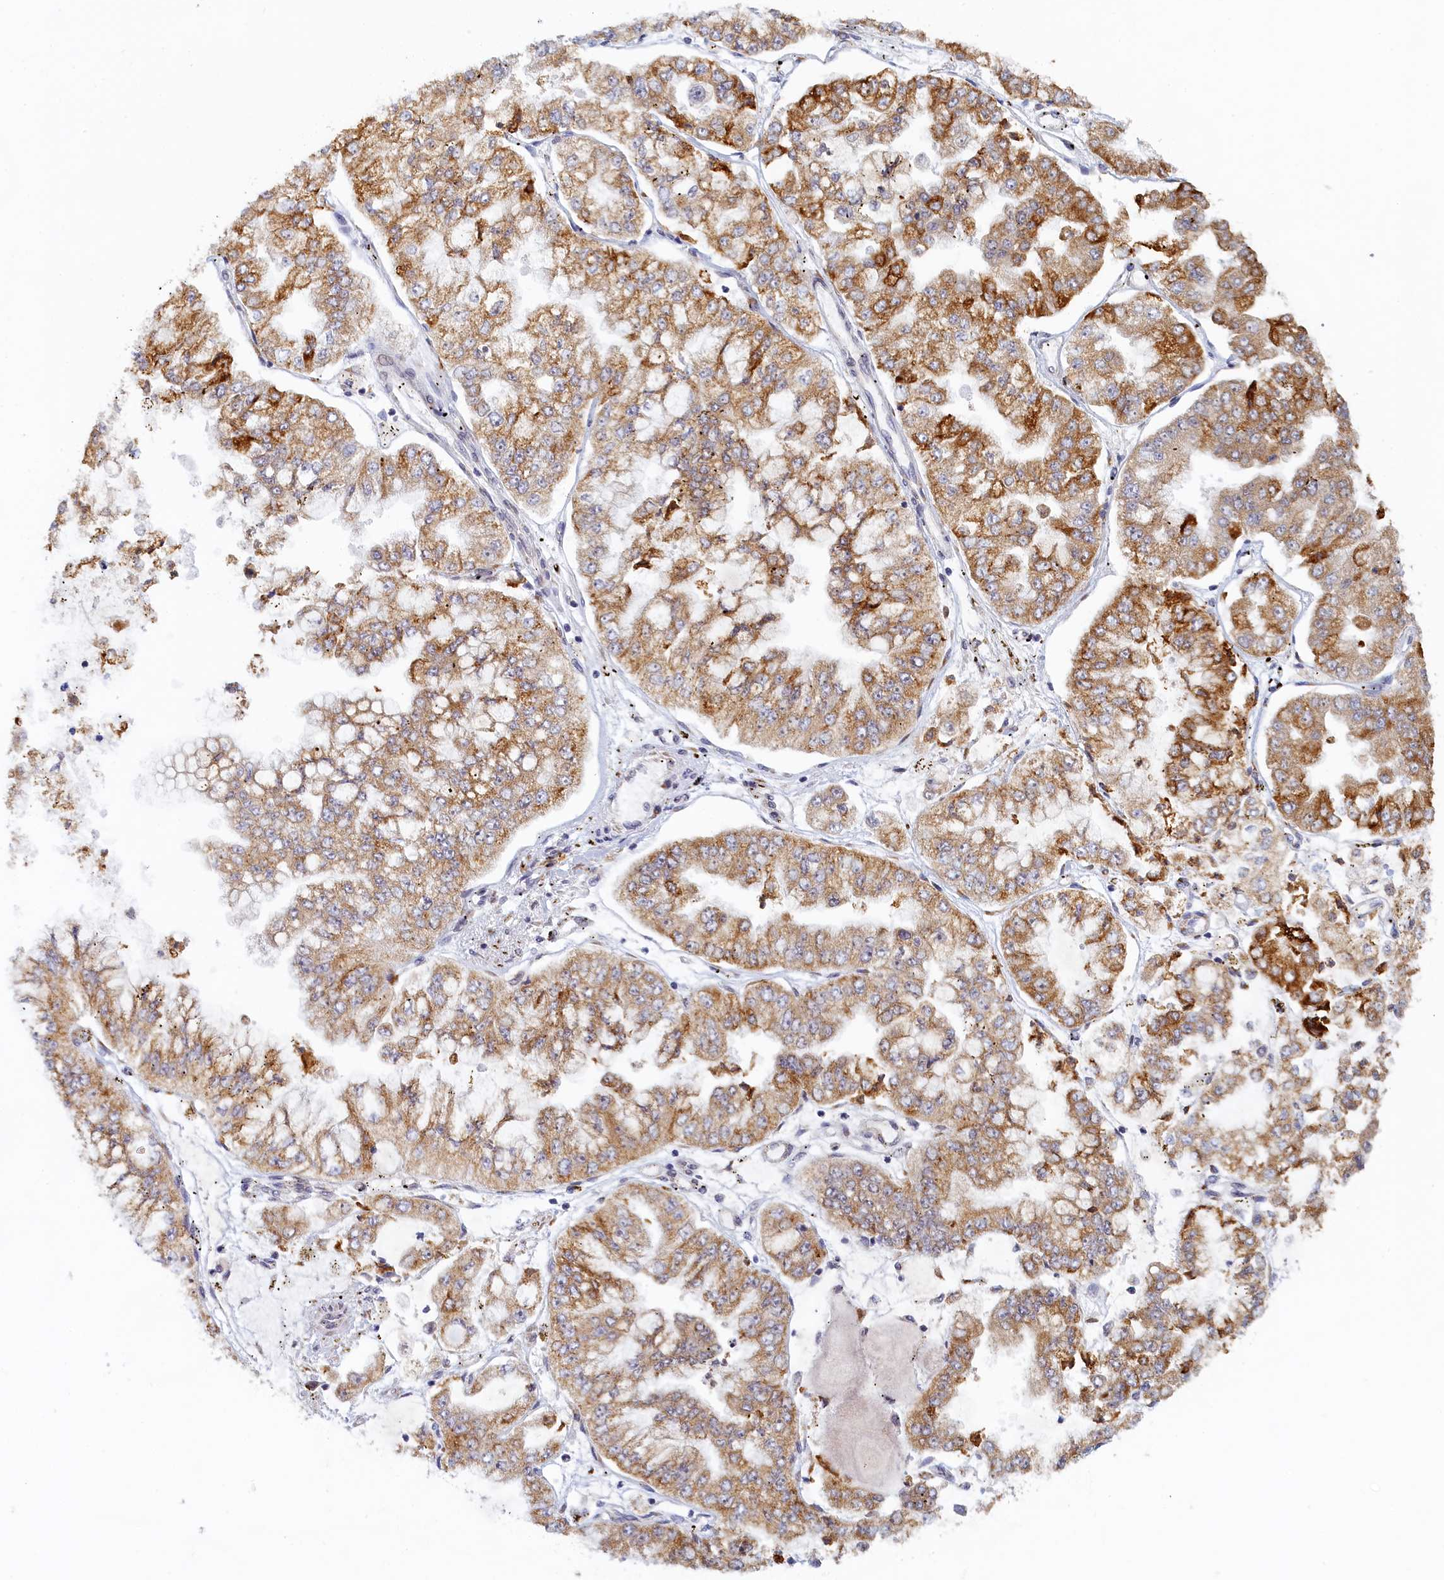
{"staining": {"intensity": "moderate", "quantity": "25%-75%", "location": "cytoplasmic/membranous"}, "tissue": "stomach cancer", "cell_type": "Tumor cells", "image_type": "cancer", "snomed": [{"axis": "morphology", "description": "Adenocarcinoma, NOS"}, {"axis": "topography", "description": "Stomach"}], "caption": "Protein expression analysis of stomach cancer (adenocarcinoma) exhibits moderate cytoplasmic/membranous expression in about 25%-75% of tumor cells.", "gene": "DNAJC17", "patient": {"sex": "male", "age": 76}}